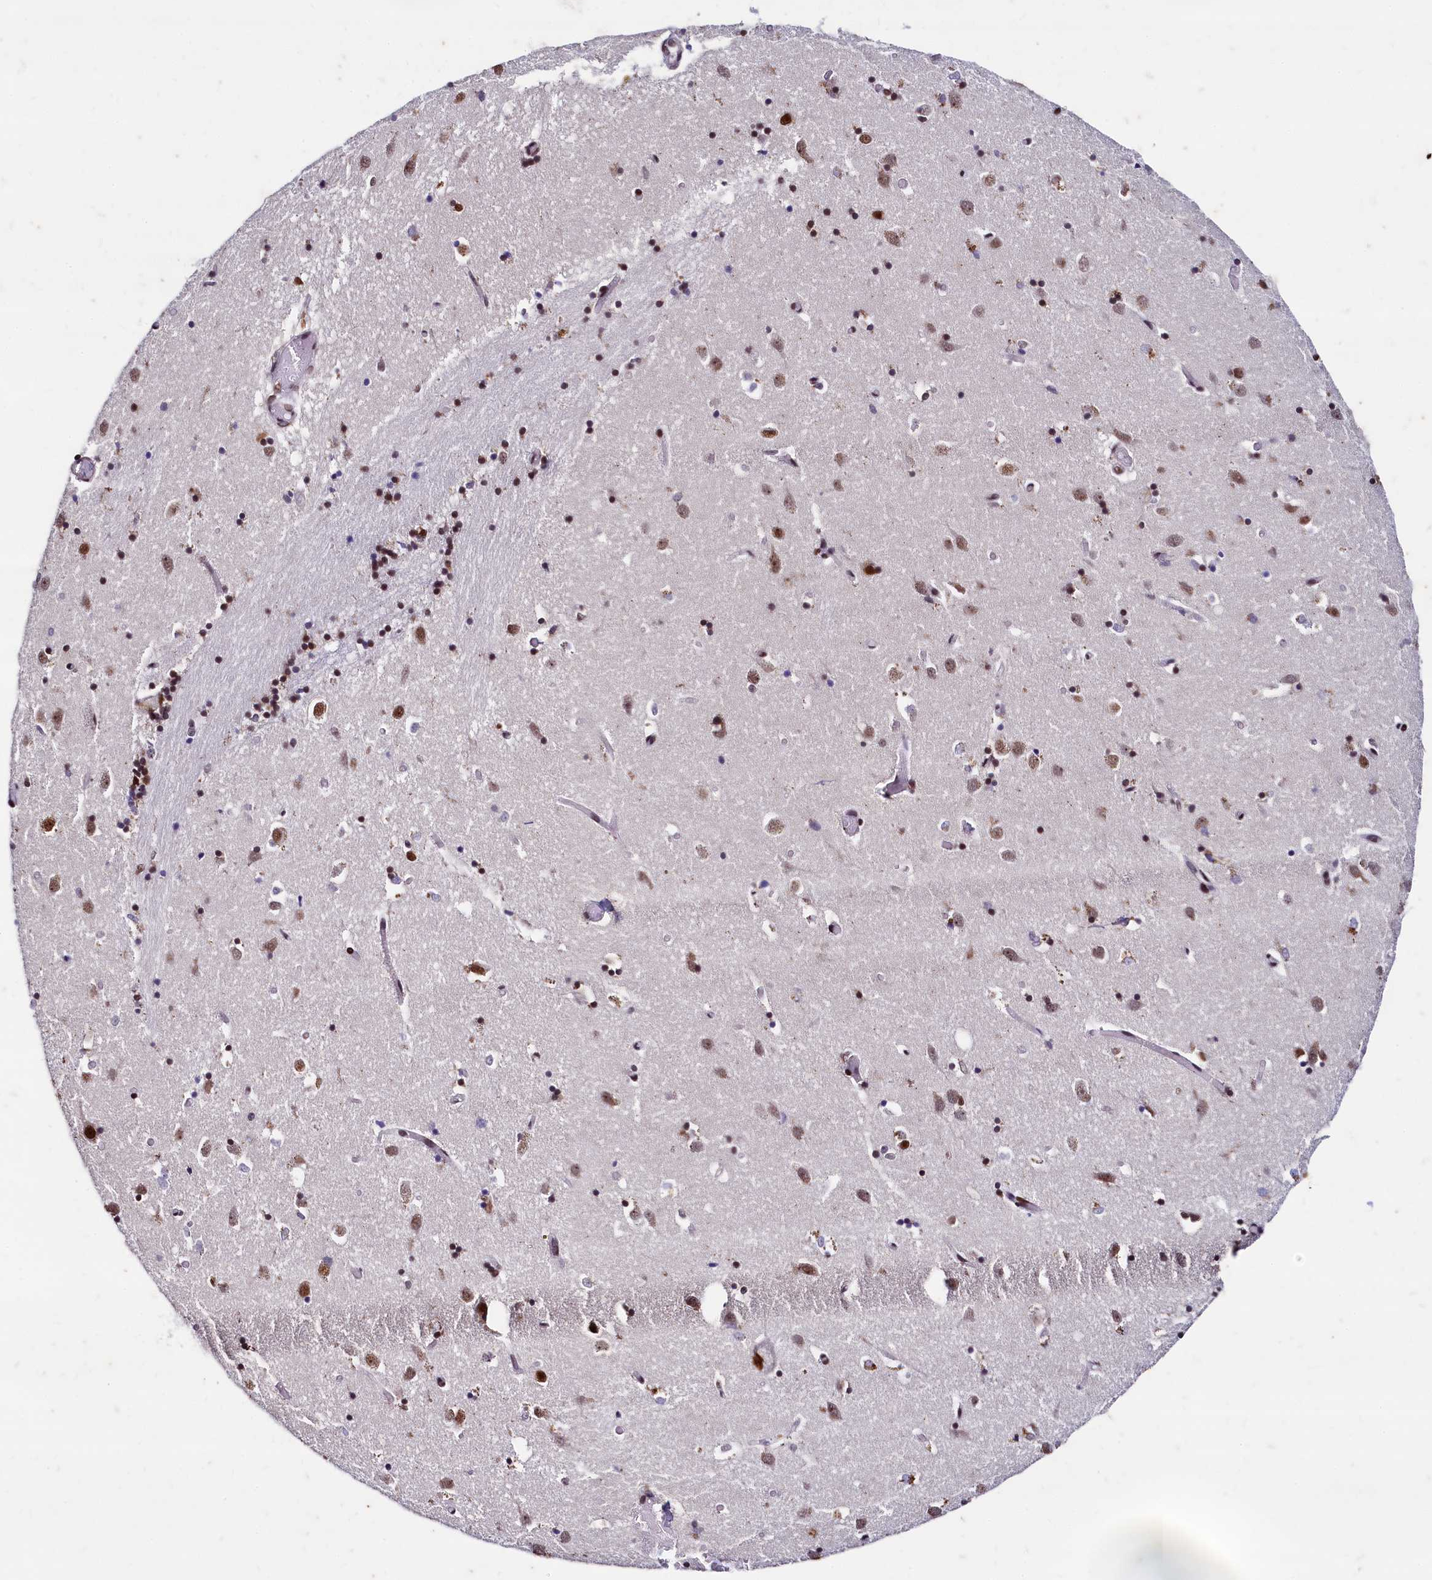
{"staining": {"intensity": "strong", "quantity": "<25%", "location": "nuclear"}, "tissue": "caudate", "cell_type": "Glial cells", "image_type": "normal", "snomed": [{"axis": "morphology", "description": "Normal tissue, NOS"}, {"axis": "topography", "description": "Lateral ventricle wall"}], "caption": "The immunohistochemical stain highlights strong nuclear staining in glial cells of unremarkable caudate. The staining is performed using DAB brown chromogen to label protein expression. The nuclei are counter-stained blue using hematoxylin.", "gene": "CPSF7", "patient": {"sex": "male", "age": 70}}